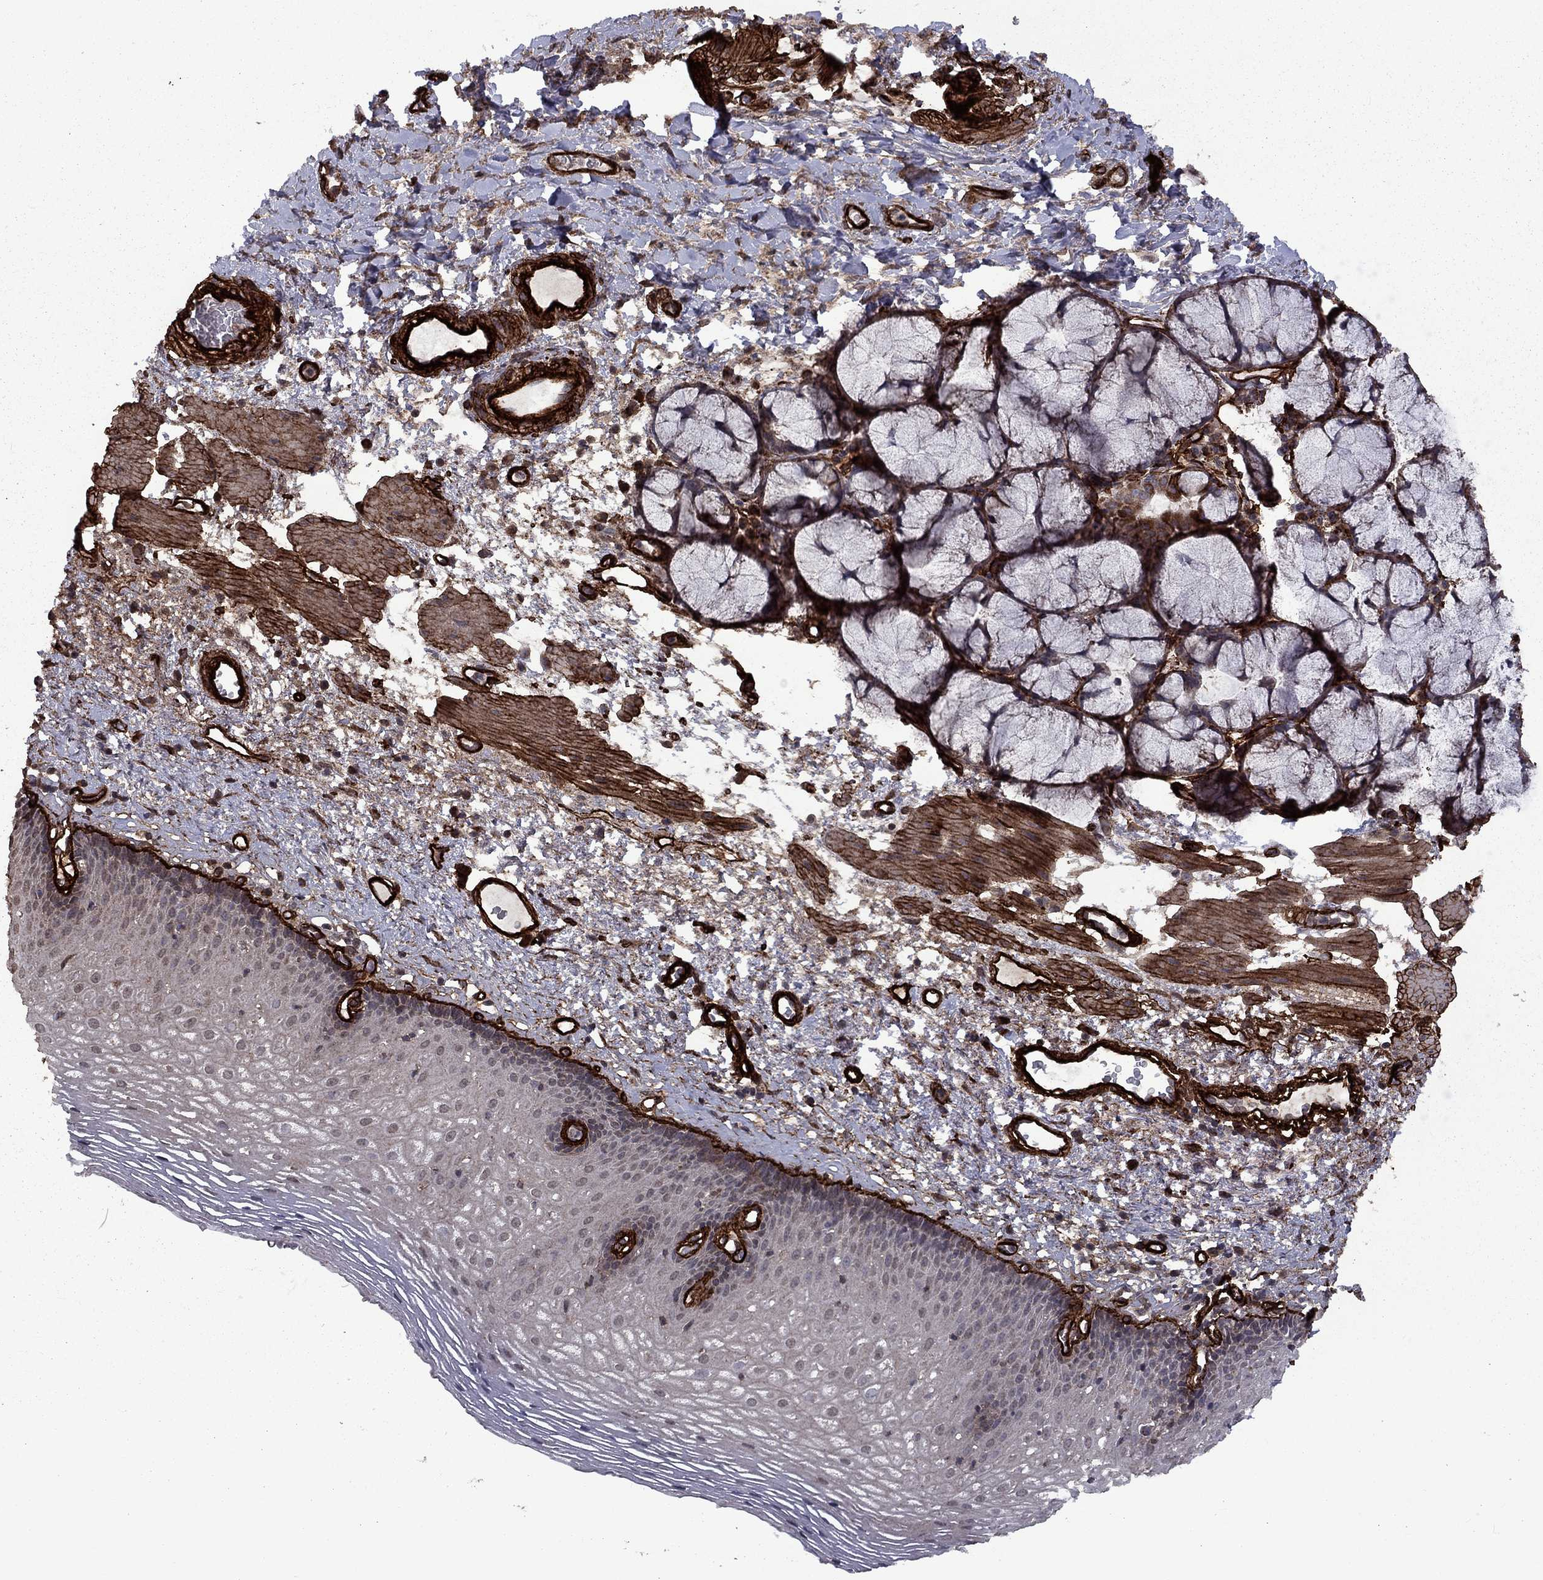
{"staining": {"intensity": "negative", "quantity": "none", "location": "none"}, "tissue": "esophagus", "cell_type": "Squamous epithelial cells", "image_type": "normal", "snomed": [{"axis": "morphology", "description": "Normal tissue, NOS"}, {"axis": "topography", "description": "Esophagus"}], "caption": "High power microscopy histopathology image of an immunohistochemistry (IHC) image of normal esophagus, revealing no significant staining in squamous epithelial cells. The staining was performed using DAB to visualize the protein expression in brown, while the nuclei were stained in blue with hematoxylin (Magnification: 20x).", "gene": "COL18A1", "patient": {"sex": "male", "age": 76}}